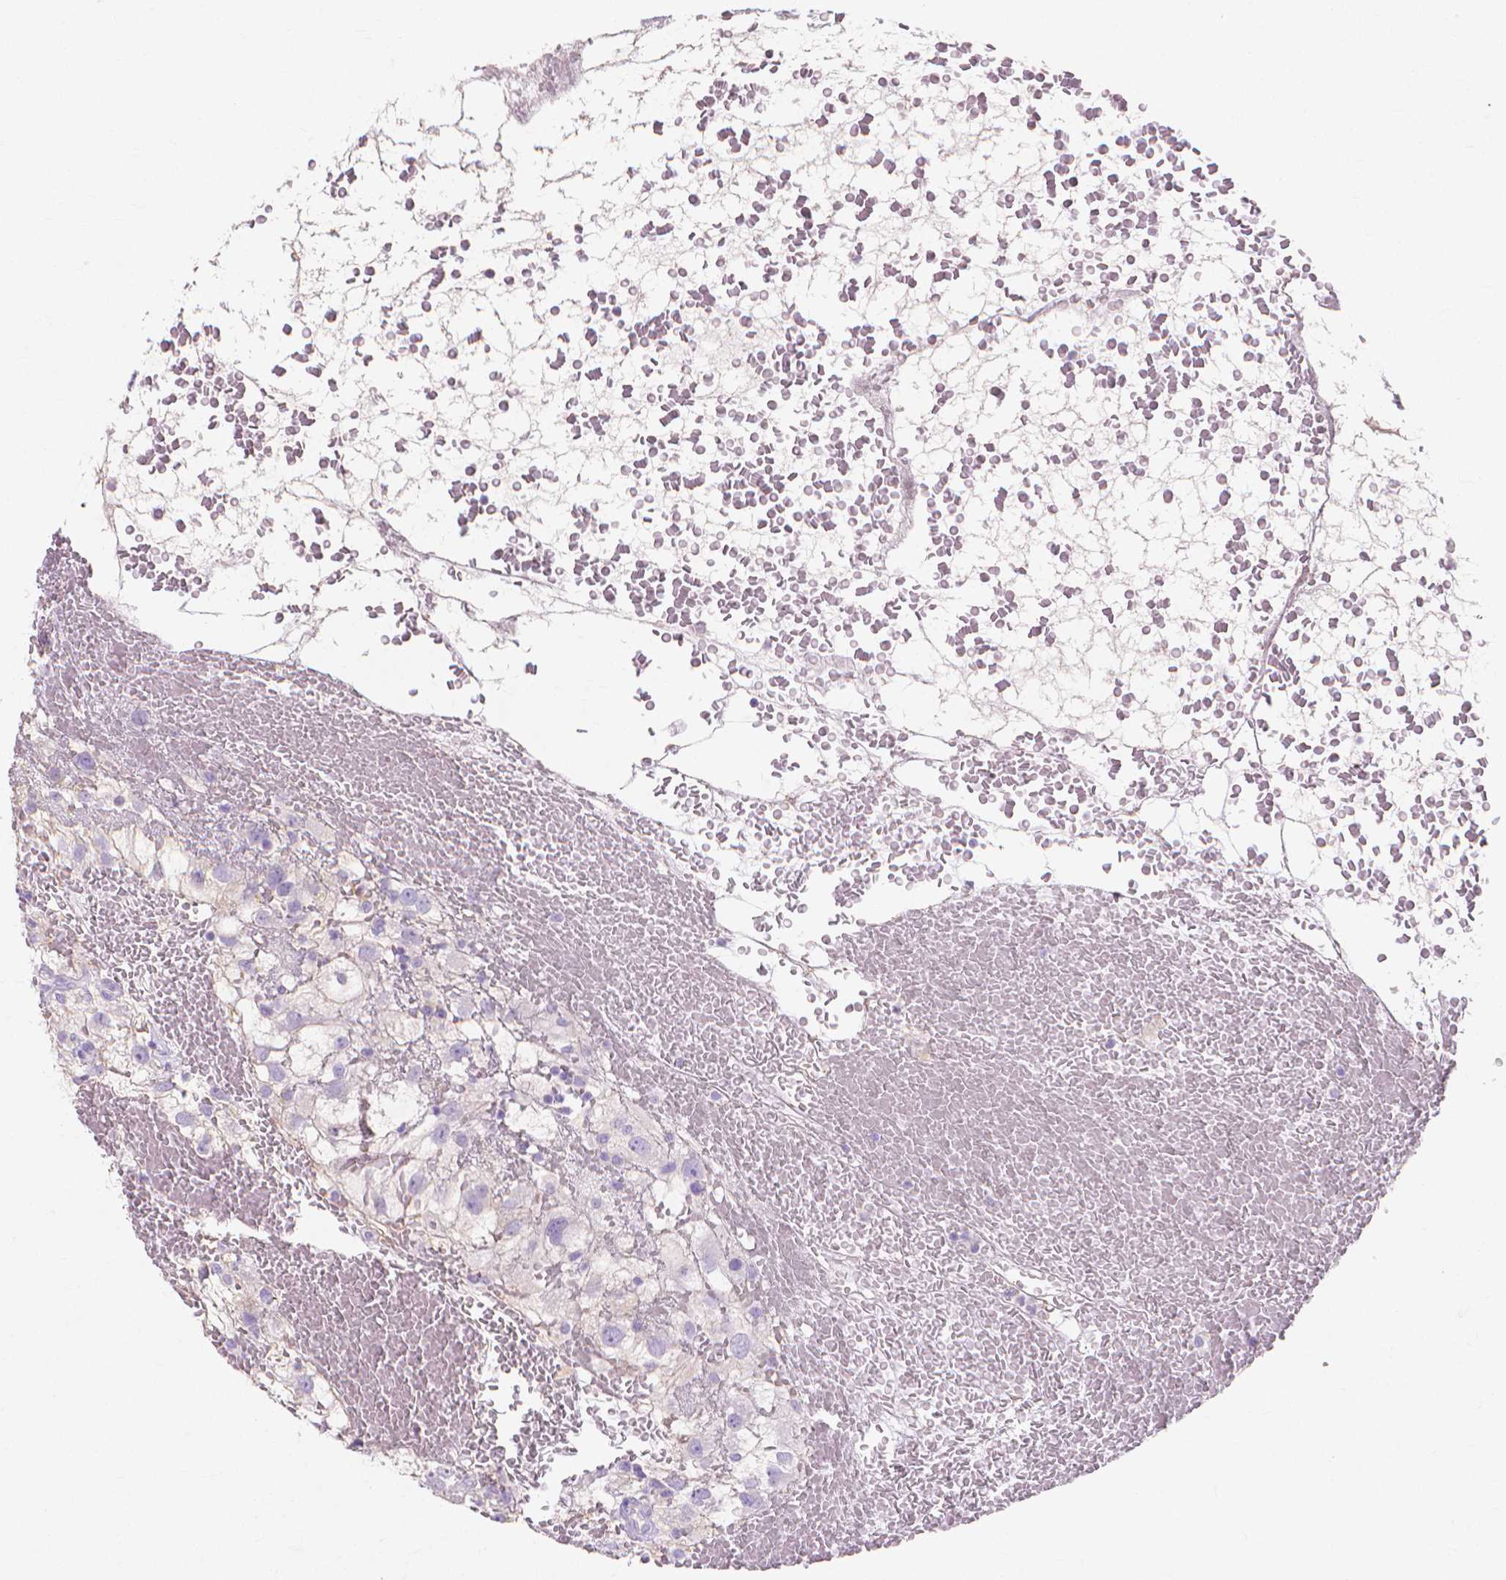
{"staining": {"intensity": "negative", "quantity": "none", "location": "none"}, "tissue": "renal cancer", "cell_type": "Tumor cells", "image_type": "cancer", "snomed": [{"axis": "morphology", "description": "Adenocarcinoma, NOS"}, {"axis": "topography", "description": "Kidney"}], "caption": "Immunohistochemistry histopathology image of renal cancer stained for a protein (brown), which demonstrates no expression in tumor cells.", "gene": "MBLAC1", "patient": {"sex": "male", "age": 59}}